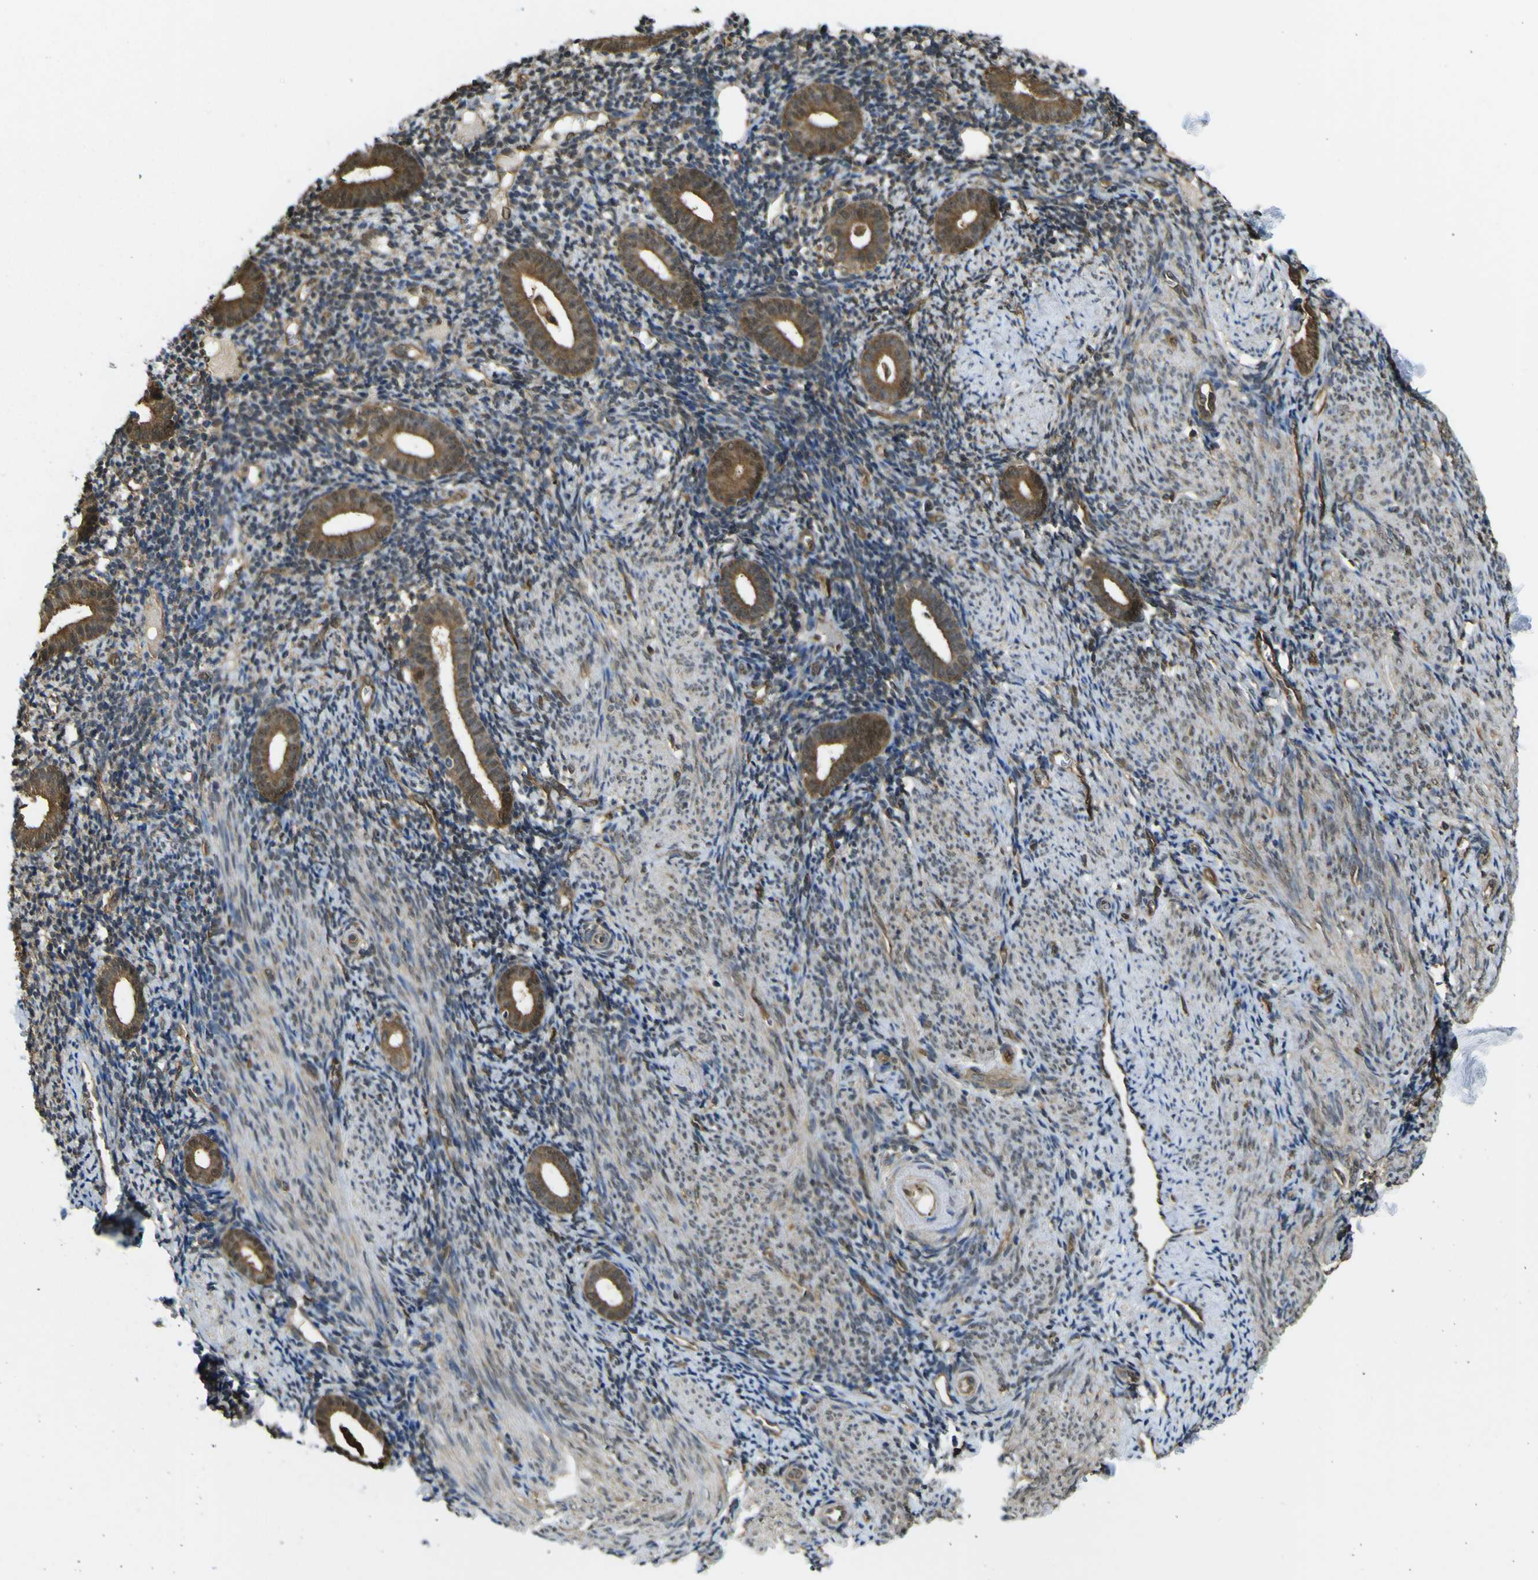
{"staining": {"intensity": "moderate", "quantity": "<25%", "location": "cytoplasmic/membranous"}, "tissue": "endometrium", "cell_type": "Cells in endometrial stroma", "image_type": "normal", "snomed": [{"axis": "morphology", "description": "Normal tissue, NOS"}, {"axis": "topography", "description": "Endometrium"}], "caption": "Endometrium stained with a brown dye displays moderate cytoplasmic/membranous positive positivity in about <25% of cells in endometrial stroma.", "gene": "YWHAG", "patient": {"sex": "female", "age": 50}}